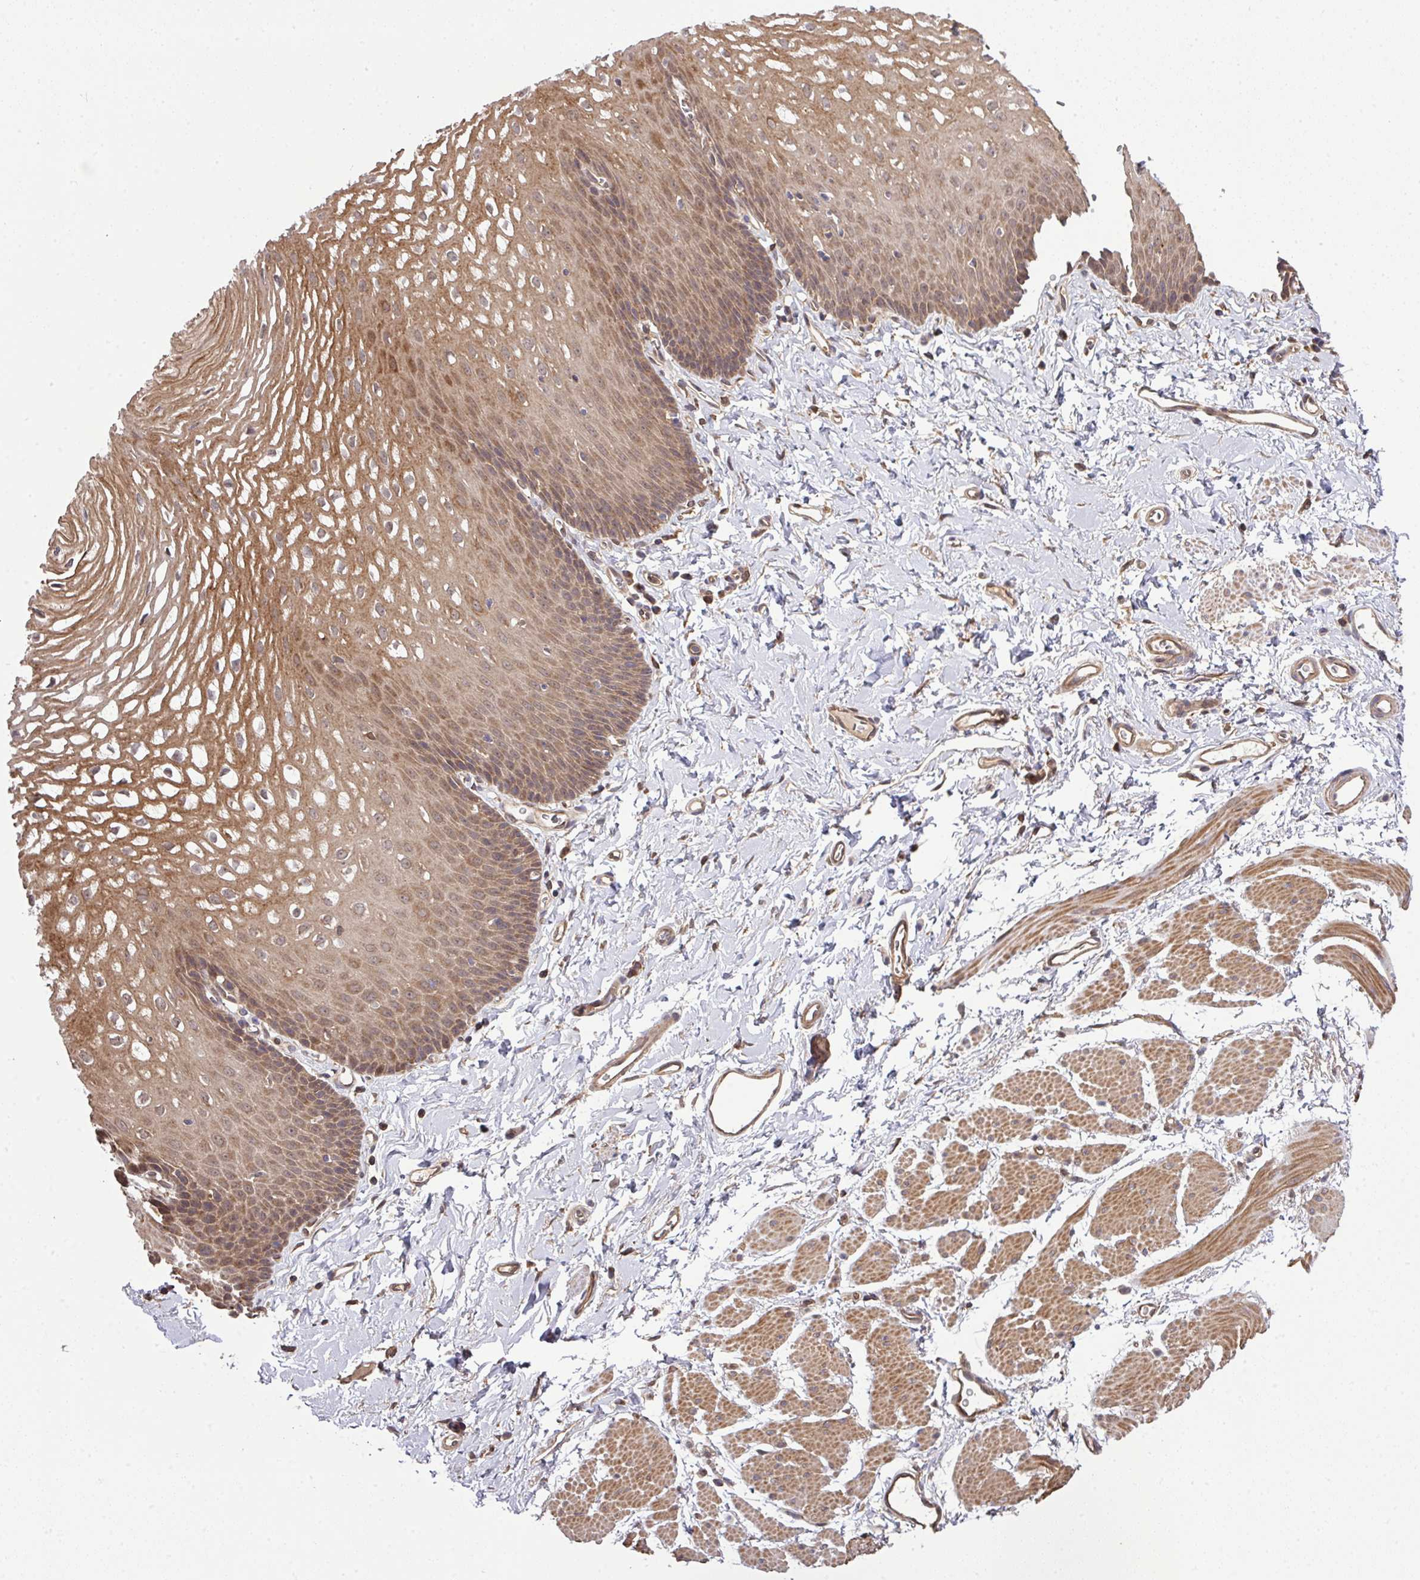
{"staining": {"intensity": "moderate", "quantity": ">75%", "location": "cytoplasmic/membranous"}, "tissue": "esophagus", "cell_type": "Squamous epithelial cells", "image_type": "normal", "snomed": [{"axis": "morphology", "description": "Normal tissue, NOS"}, {"axis": "topography", "description": "Esophagus"}], "caption": "A brown stain shows moderate cytoplasmic/membranous expression of a protein in squamous epithelial cells of normal esophagus. The staining was performed using DAB, with brown indicating positive protein expression. Nuclei are stained blue with hematoxylin.", "gene": "ARPIN", "patient": {"sex": "male", "age": 70}}